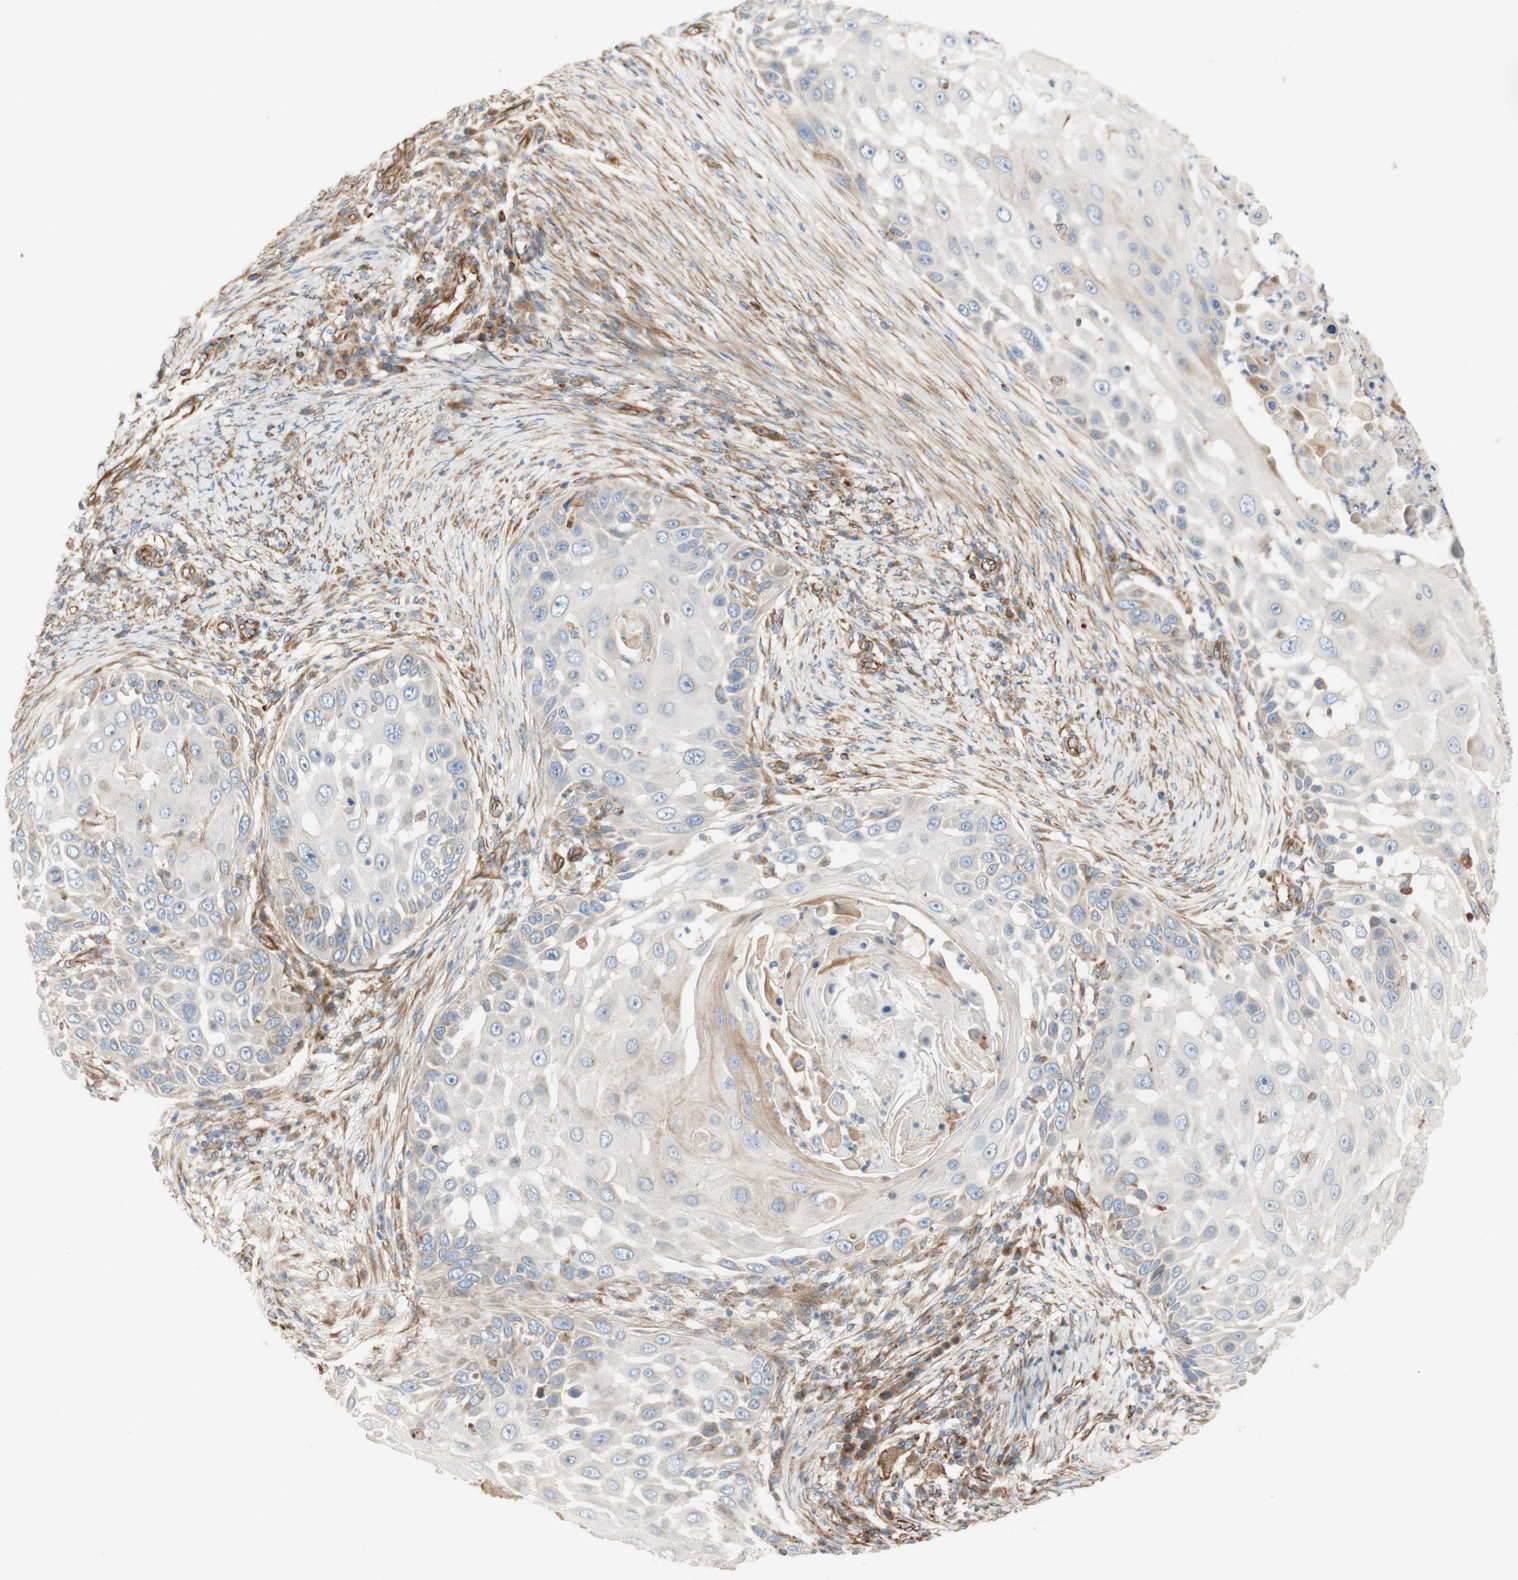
{"staining": {"intensity": "weak", "quantity": ">75%", "location": "cytoplasmic/membranous"}, "tissue": "skin cancer", "cell_type": "Tumor cells", "image_type": "cancer", "snomed": [{"axis": "morphology", "description": "Squamous cell carcinoma, NOS"}, {"axis": "topography", "description": "Skin"}], "caption": "A high-resolution image shows immunohistochemistry staining of skin cancer (squamous cell carcinoma), which demonstrates weak cytoplasmic/membranous staining in approximately >75% of tumor cells.", "gene": "C1orf43", "patient": {"sex": "female", "age": 44}}